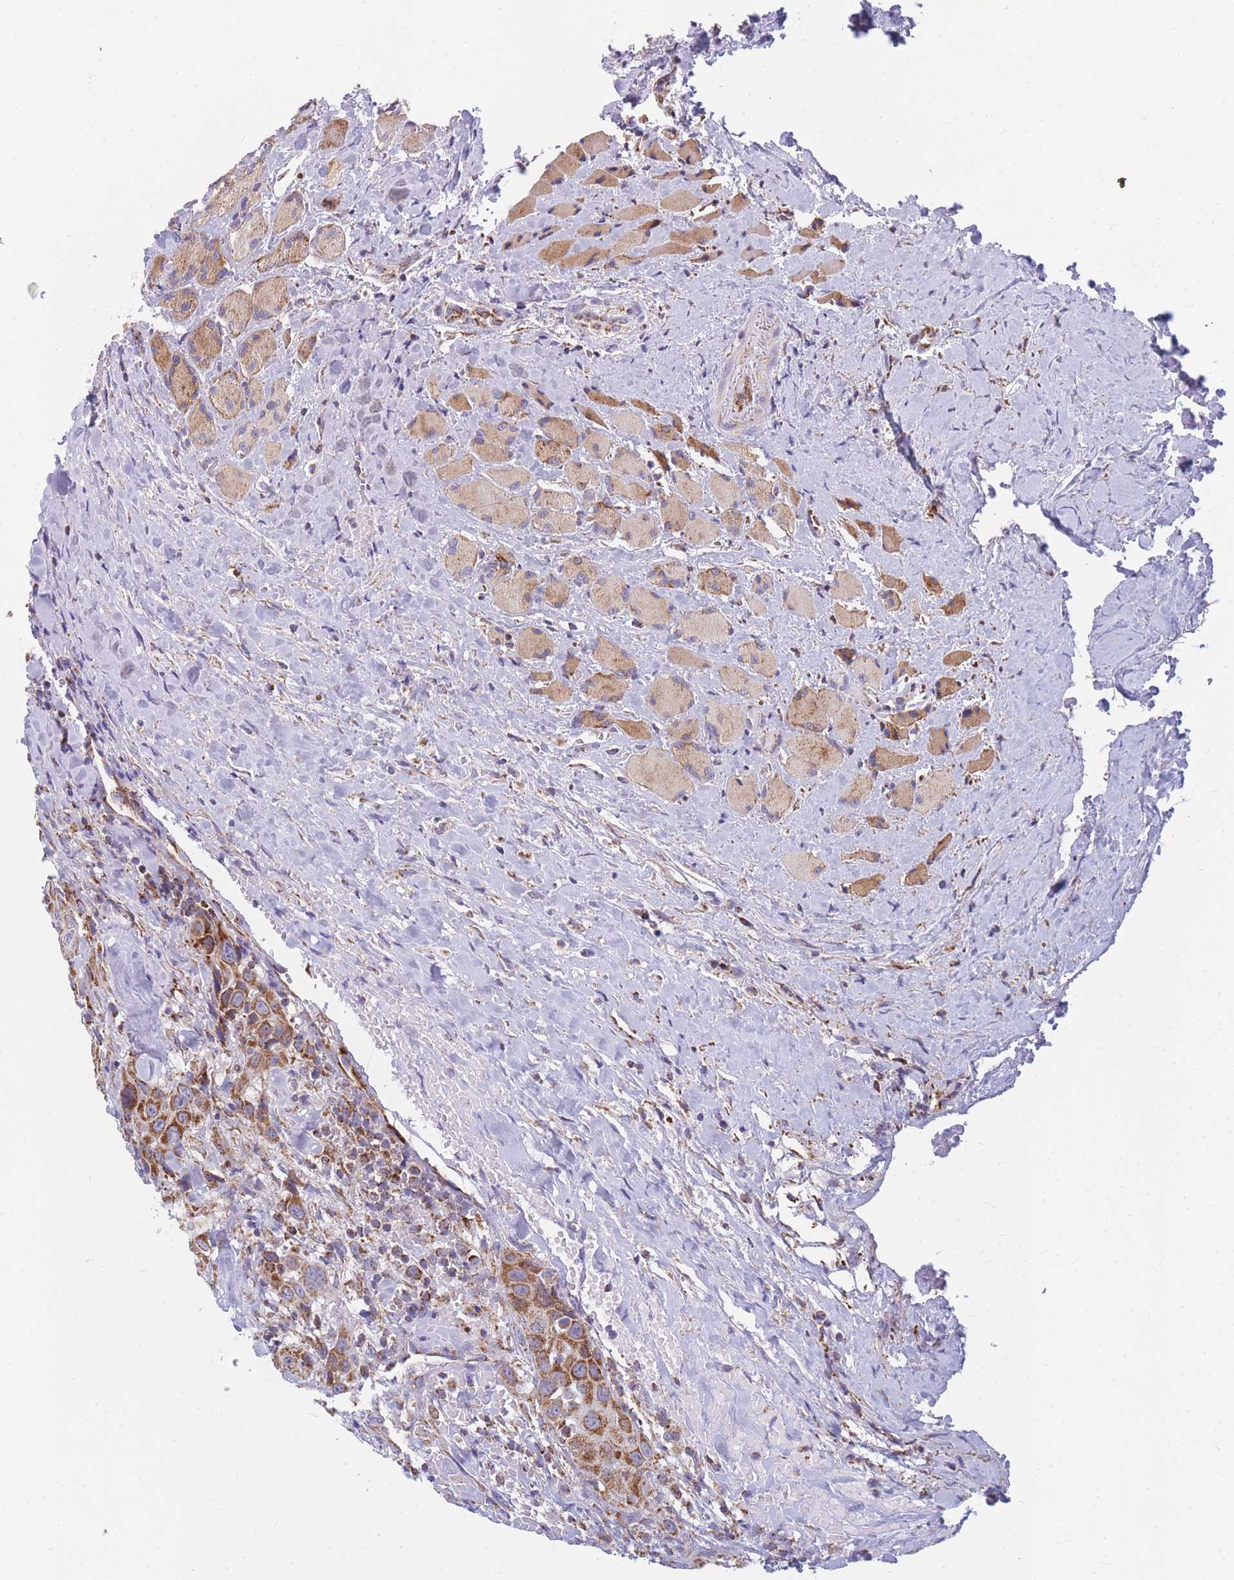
{"staining": {"intensity": "moderate", "quantity": ">75%", "location": "cytoplasmic/membranous"}, "tissue": "head and neck cancer", "cell_type": "Tumor cells", "image_type": "cancer", "snomed": [{"axis": "morphology", "description": "Squamous cell carcinoma, NOS"}, {"axis": "topography", "description": "Head-Neck"}], "caption": "This is a histology image of immunohistochemistry staining of head and neck cancer, which shows moderate positivity in the cytoplasmic/membranous of tumor cells.", "gene": "MRPS11", "patient": {"sex": "male", "age": 81}}